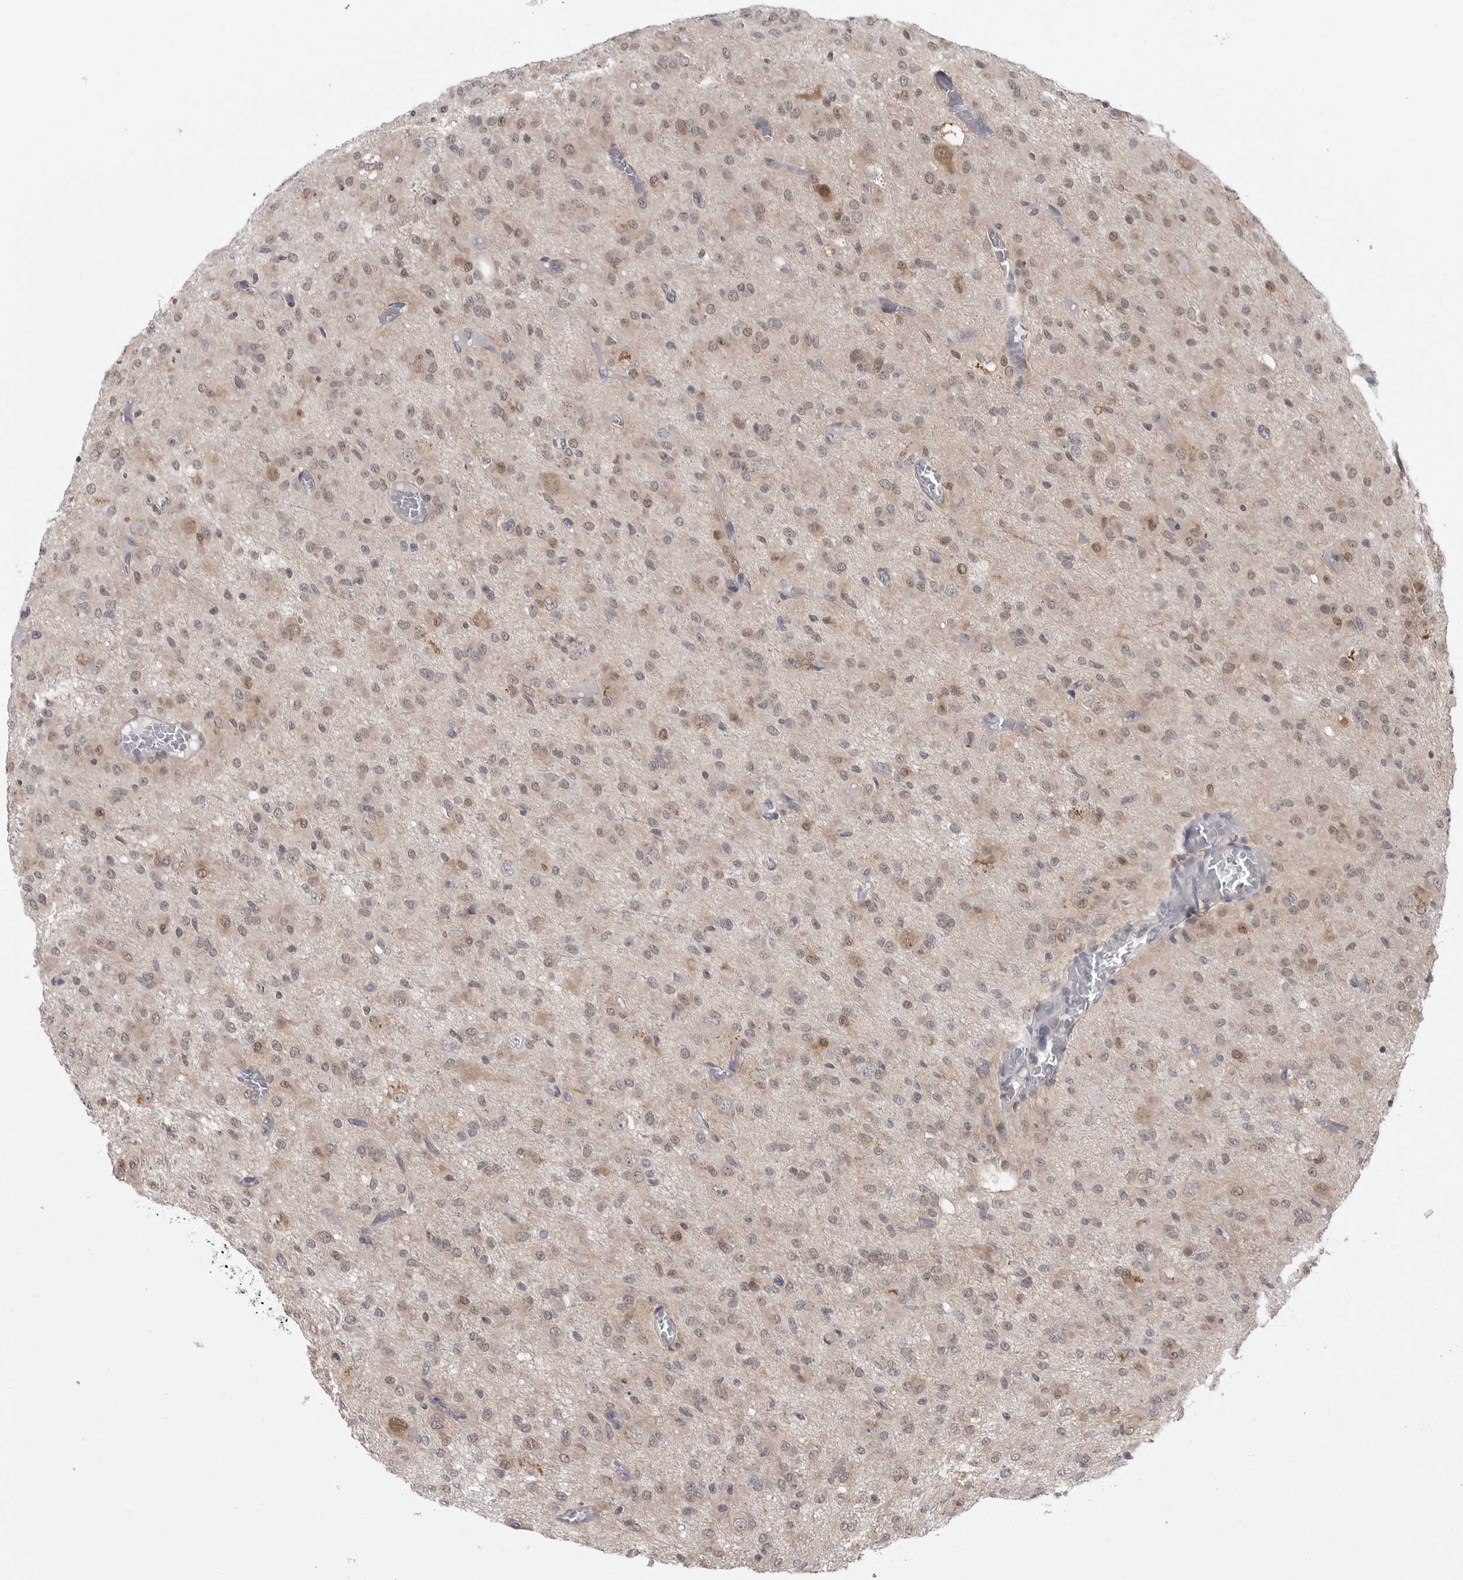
{"staining": {"intensity": "weak", "quantity": "25%-75%", "location": "nuclear"}, "tissue": "glioma", "cell_type": "Tumor cells", "image_type": "cancer", "snomed": [{"axis": "morphology", "description": "Glioma, malignant, High grade"}, {"axis": "topography", "description": "Brain"}], "caption": "IHC micrograph of neoplastic tissue: glioma stained using IHC shows low levels of weak protein expression localized specifically in the nuclear of tumor cells, appearing as a nuclear brown color.", "gene": "PNPO", "patient": {"sex": "female", "age": 59}}